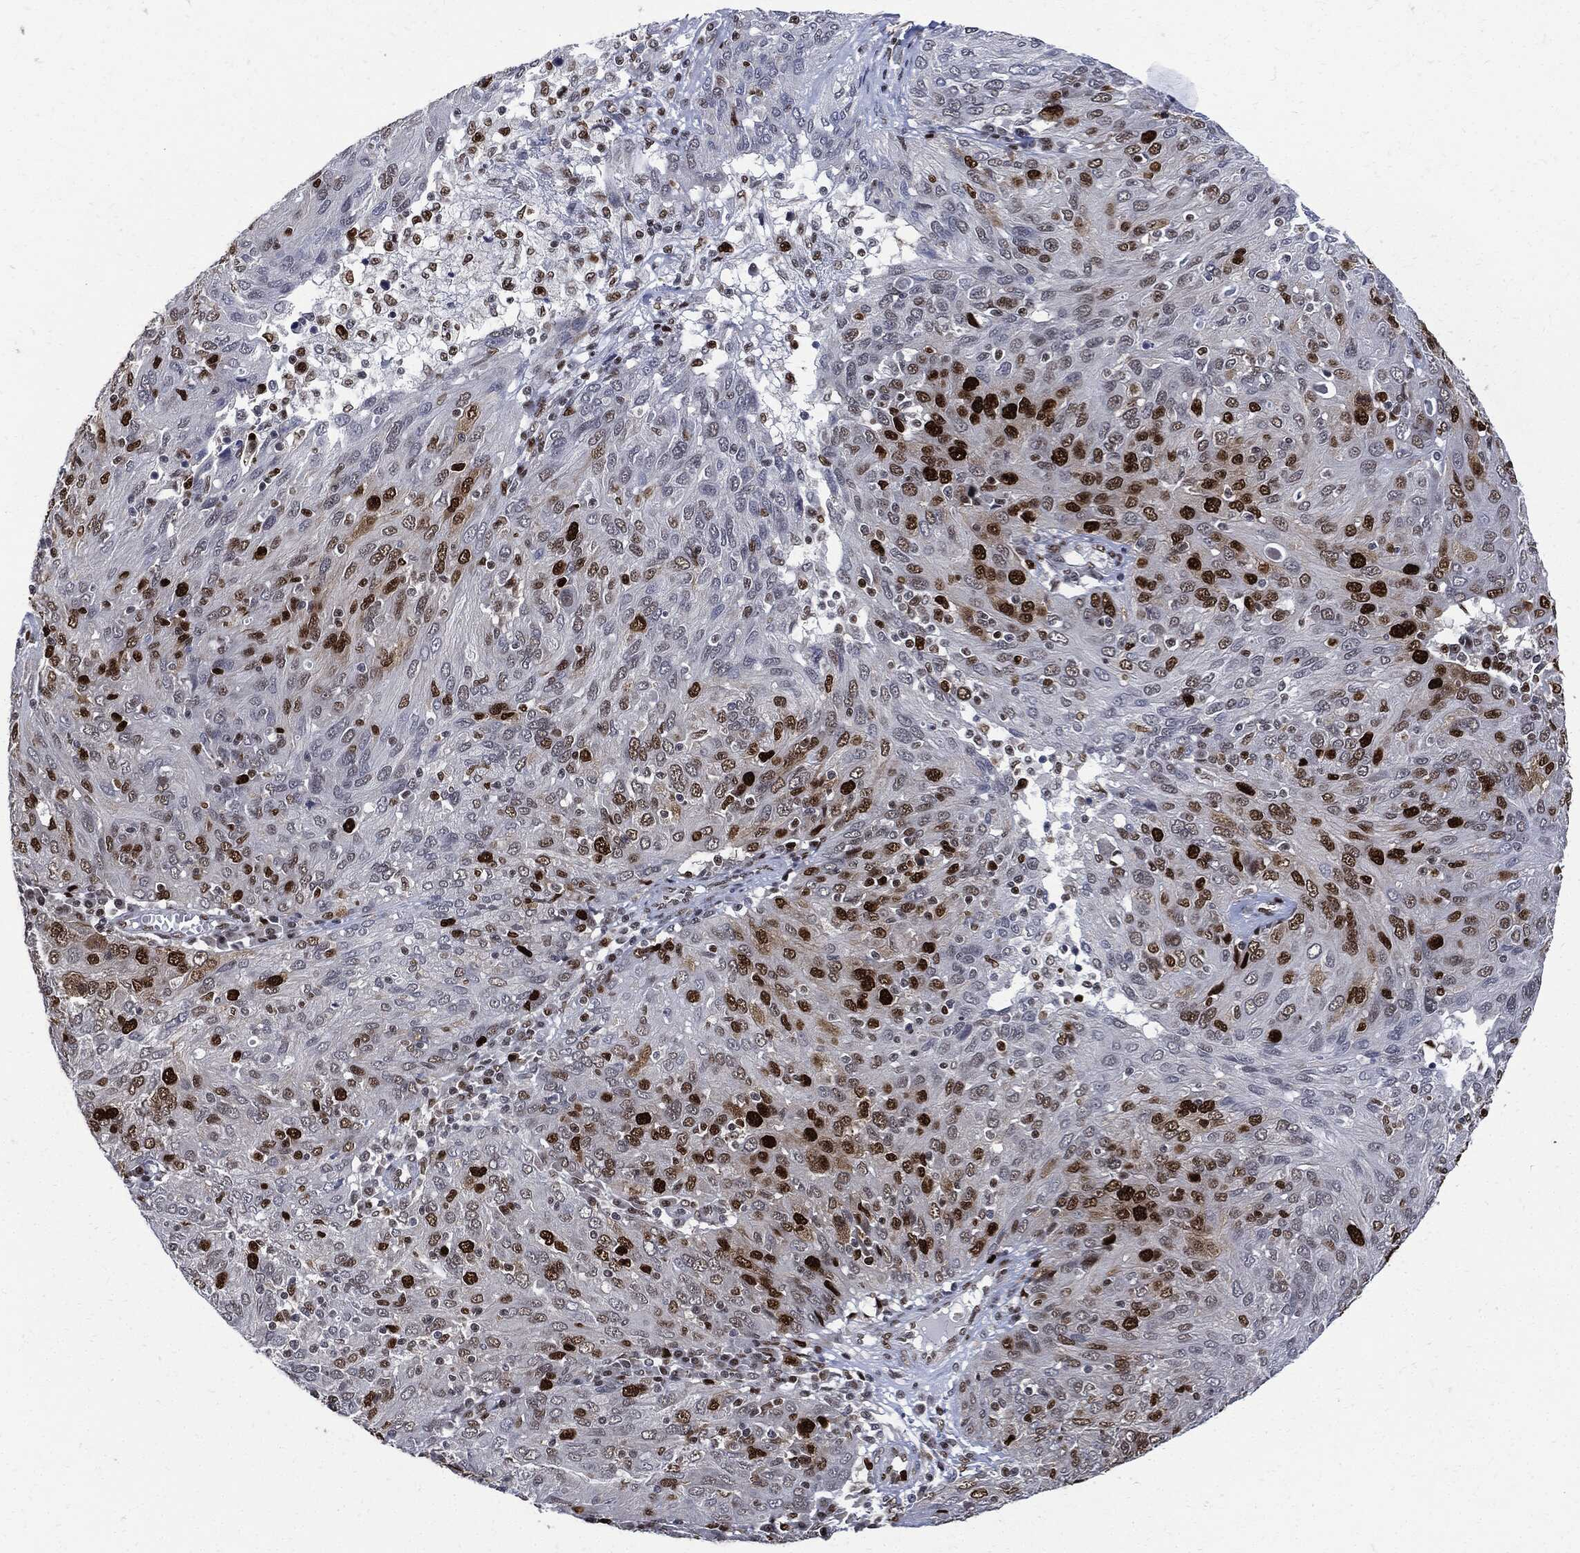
{"staining": {"intensity": "strong", "quantity": "<25%", "location": "nuclear"}, "tissue": "ovarian cancer", "cell_type": "Tumor cells", "image_type": "cancer", "snomed": [{"axis": "morphology", "description": "Carcinoma, endometroid"}, {"axis": "topography", "description": "Ovary"}], "caption": "Protein staining of ovarian cancer tissue shows strong nuclear staining in about <25% of tumor cells.", "gene": "PCNA", "patient": {"sex": "female", "age": 50}}